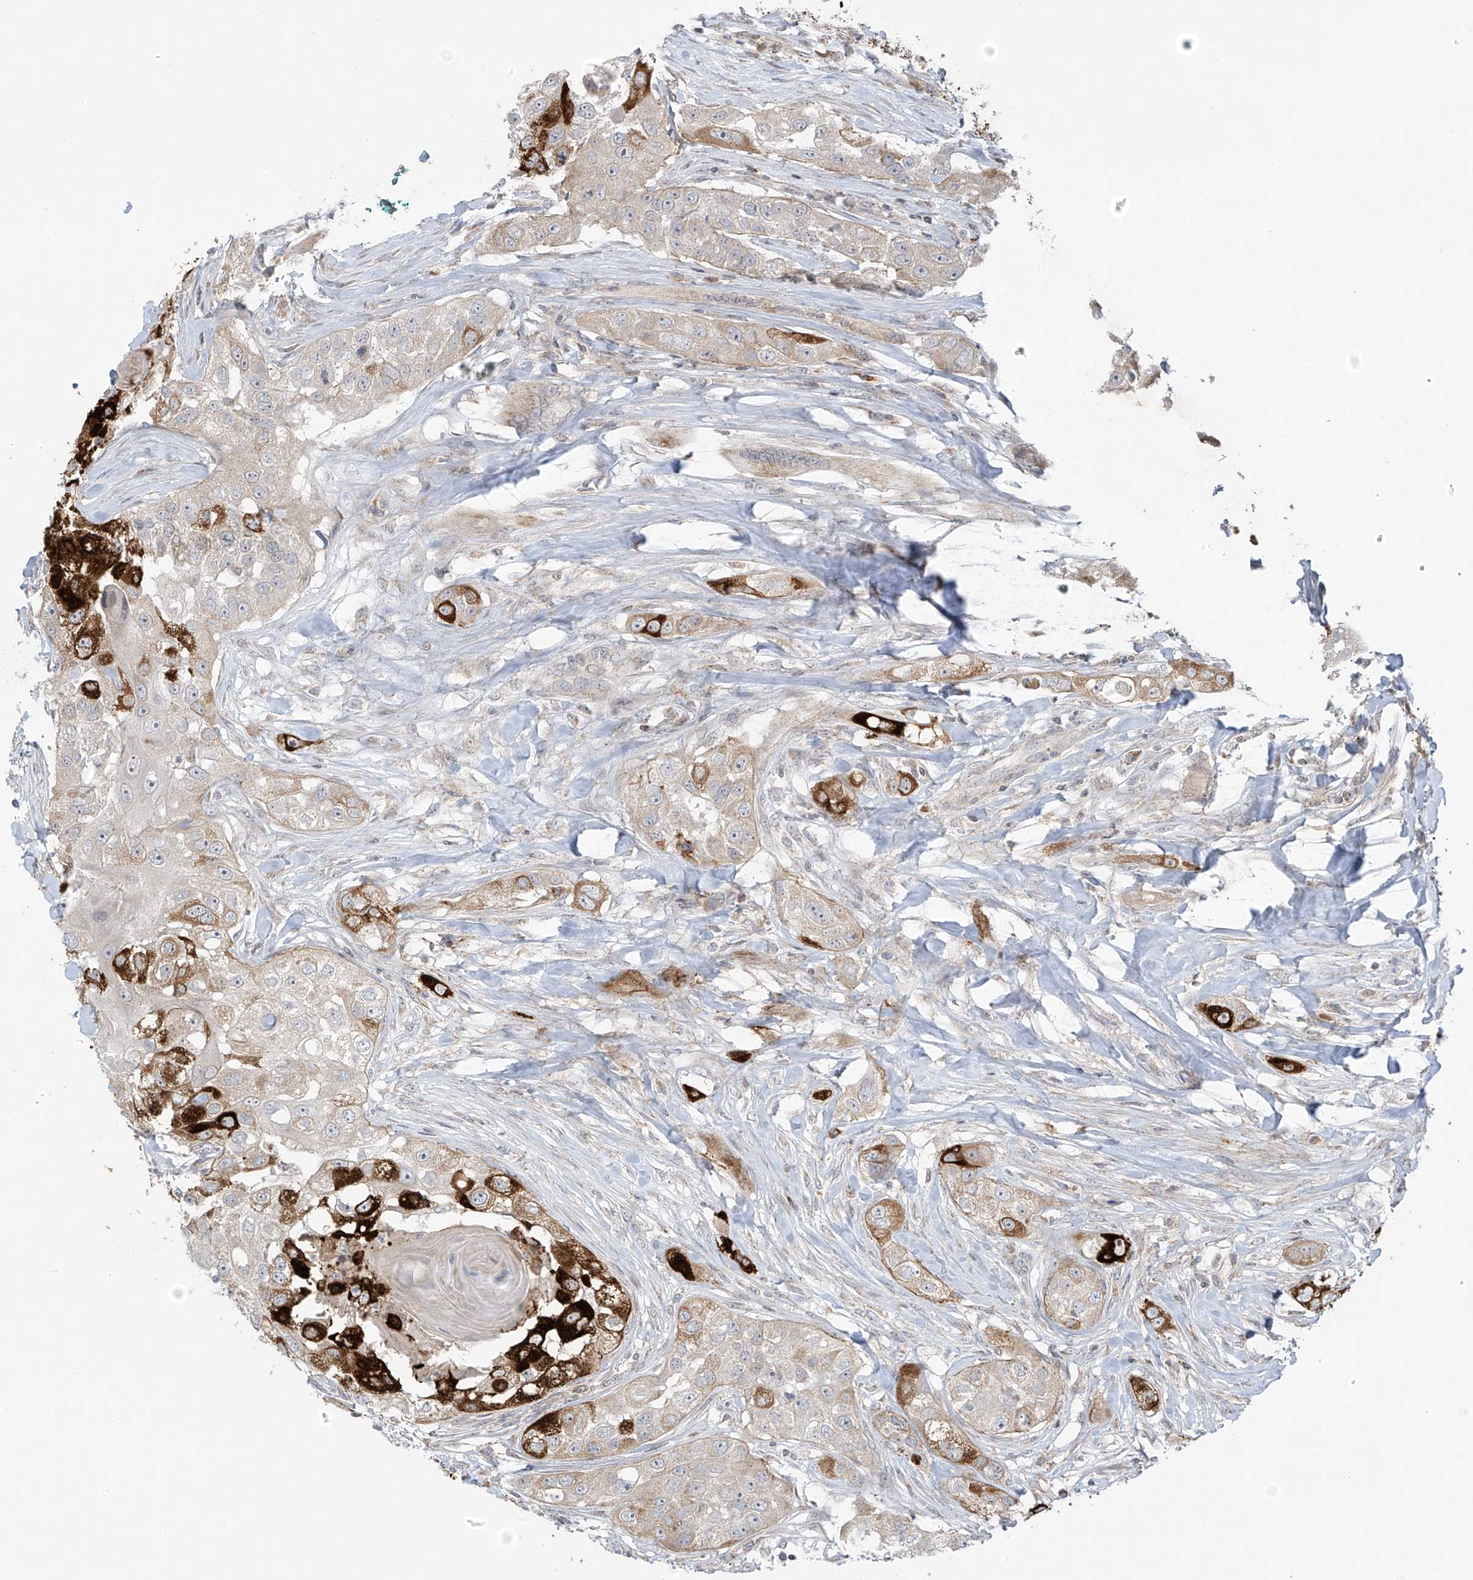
{"staining": {"intensity": "strong", "quantity": "25%-75%", "location": "cytoplasmic/membranous"}, "tissue": "head and neck cancer", "cell_type": "Tumor cells", "image_type": "cancer", "snomed": [{"axis": "morphology", "description": "Normal tissue, NOS"}, {"axis": "morphology", "description": "Squamous cell carcinoma, NOS"}, {"axis": "topography", "description": "Skeletal muscle"}, {"axis": "topography", "description": "Head-Neck"}], "caption": "Head and neck cancer (squamous cell carcinoma) stained with a protein marker shows strong staining in tumor cells.", "gene": "HDDC2", "patient": {"sex": "male", "age": 51}}